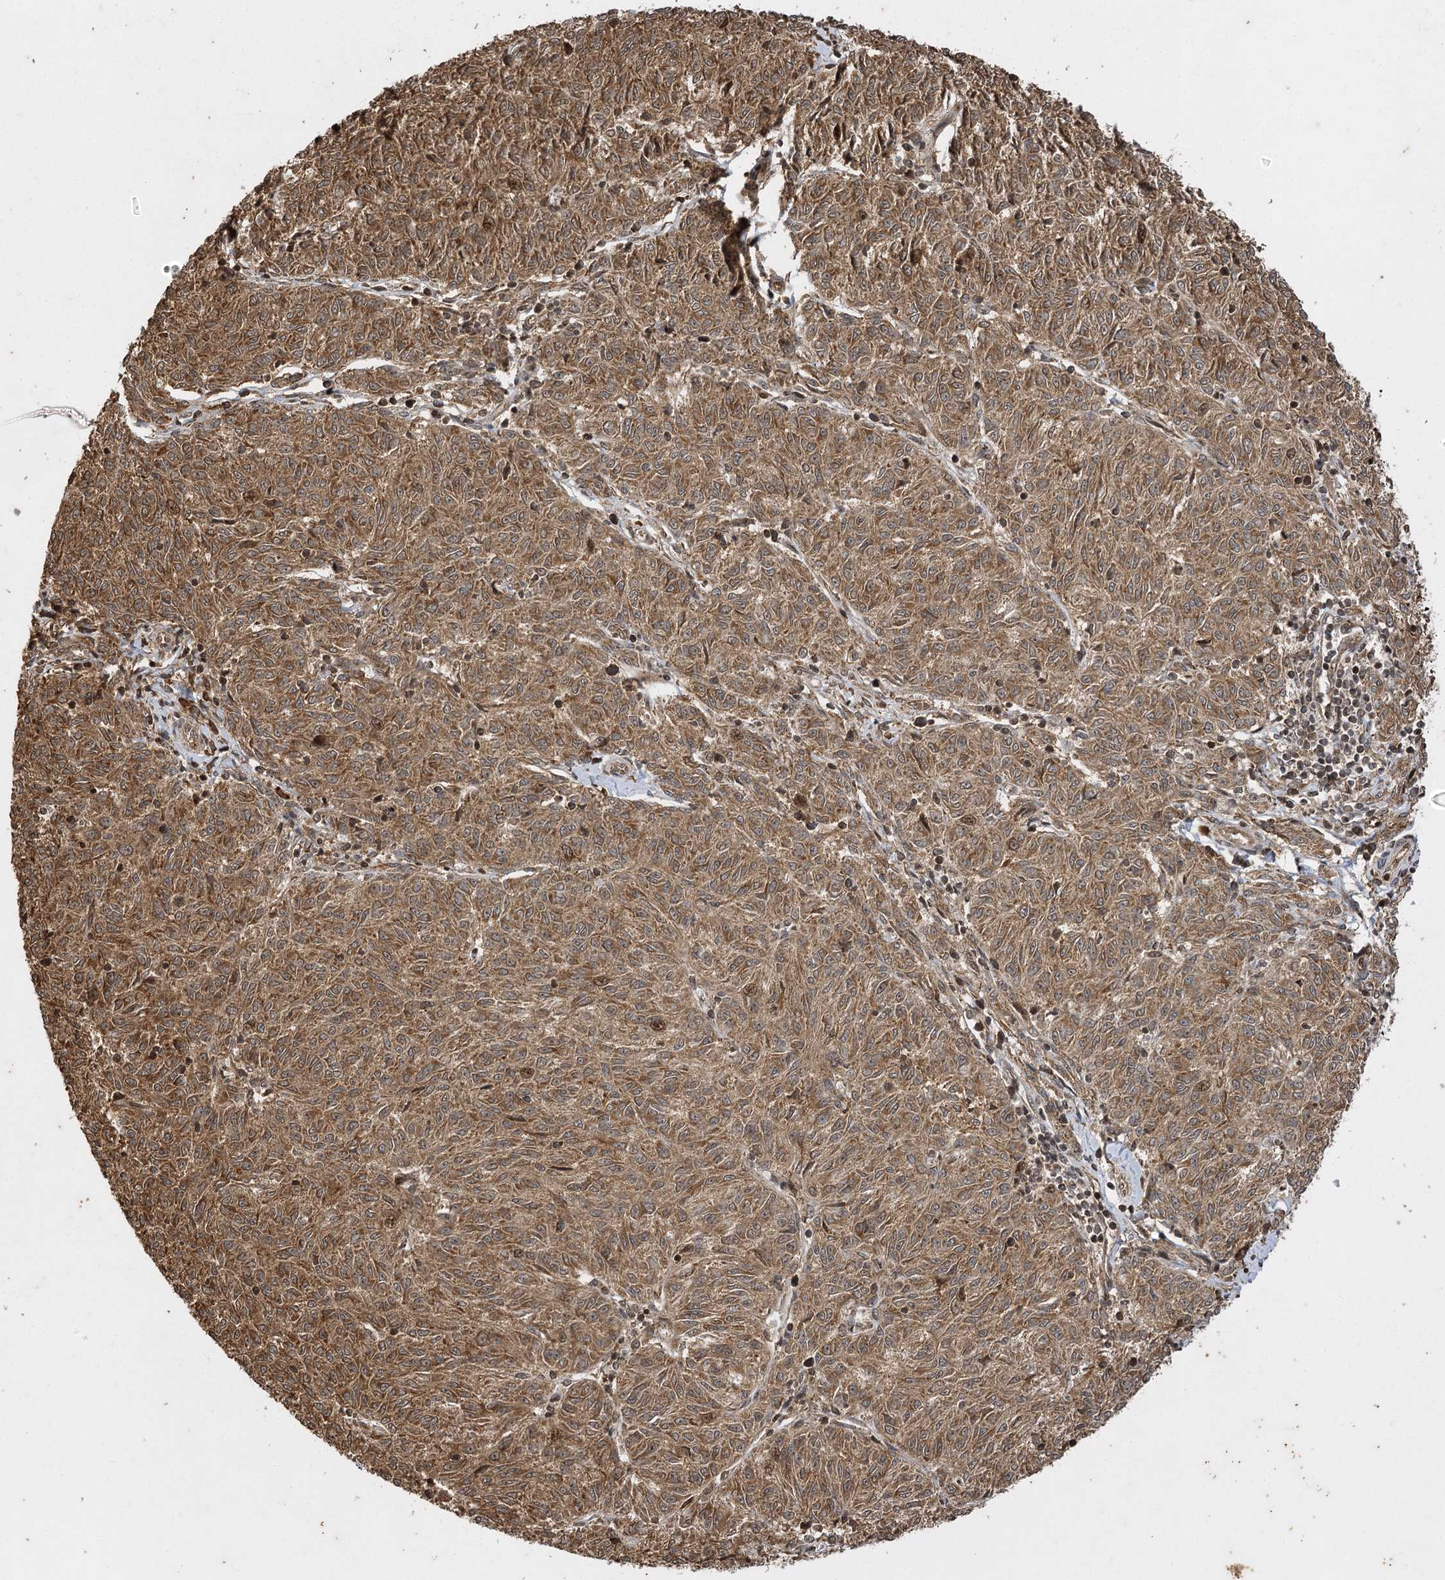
{"staining": {"intensity": "moderate", "quantity": ">75%", "location": "cytoplasmic/membranous"}, "tissue": "melanoma", "cell_type": "Tumor cells", "image_type": "cancer", "snomed": [{"axis": "morphology", "description": "Malignant melanoma, NOS"}, {"axis": "topography", "description": "Skin"}], "caption": "Human melanoma stained for a protein (brown) demonstrates moderate cytoplasmic/membranous positive expression in approximately >75% of tumor cells.", "gene": "IL11RA", "patient": {"sex": "female", "age": 72}}